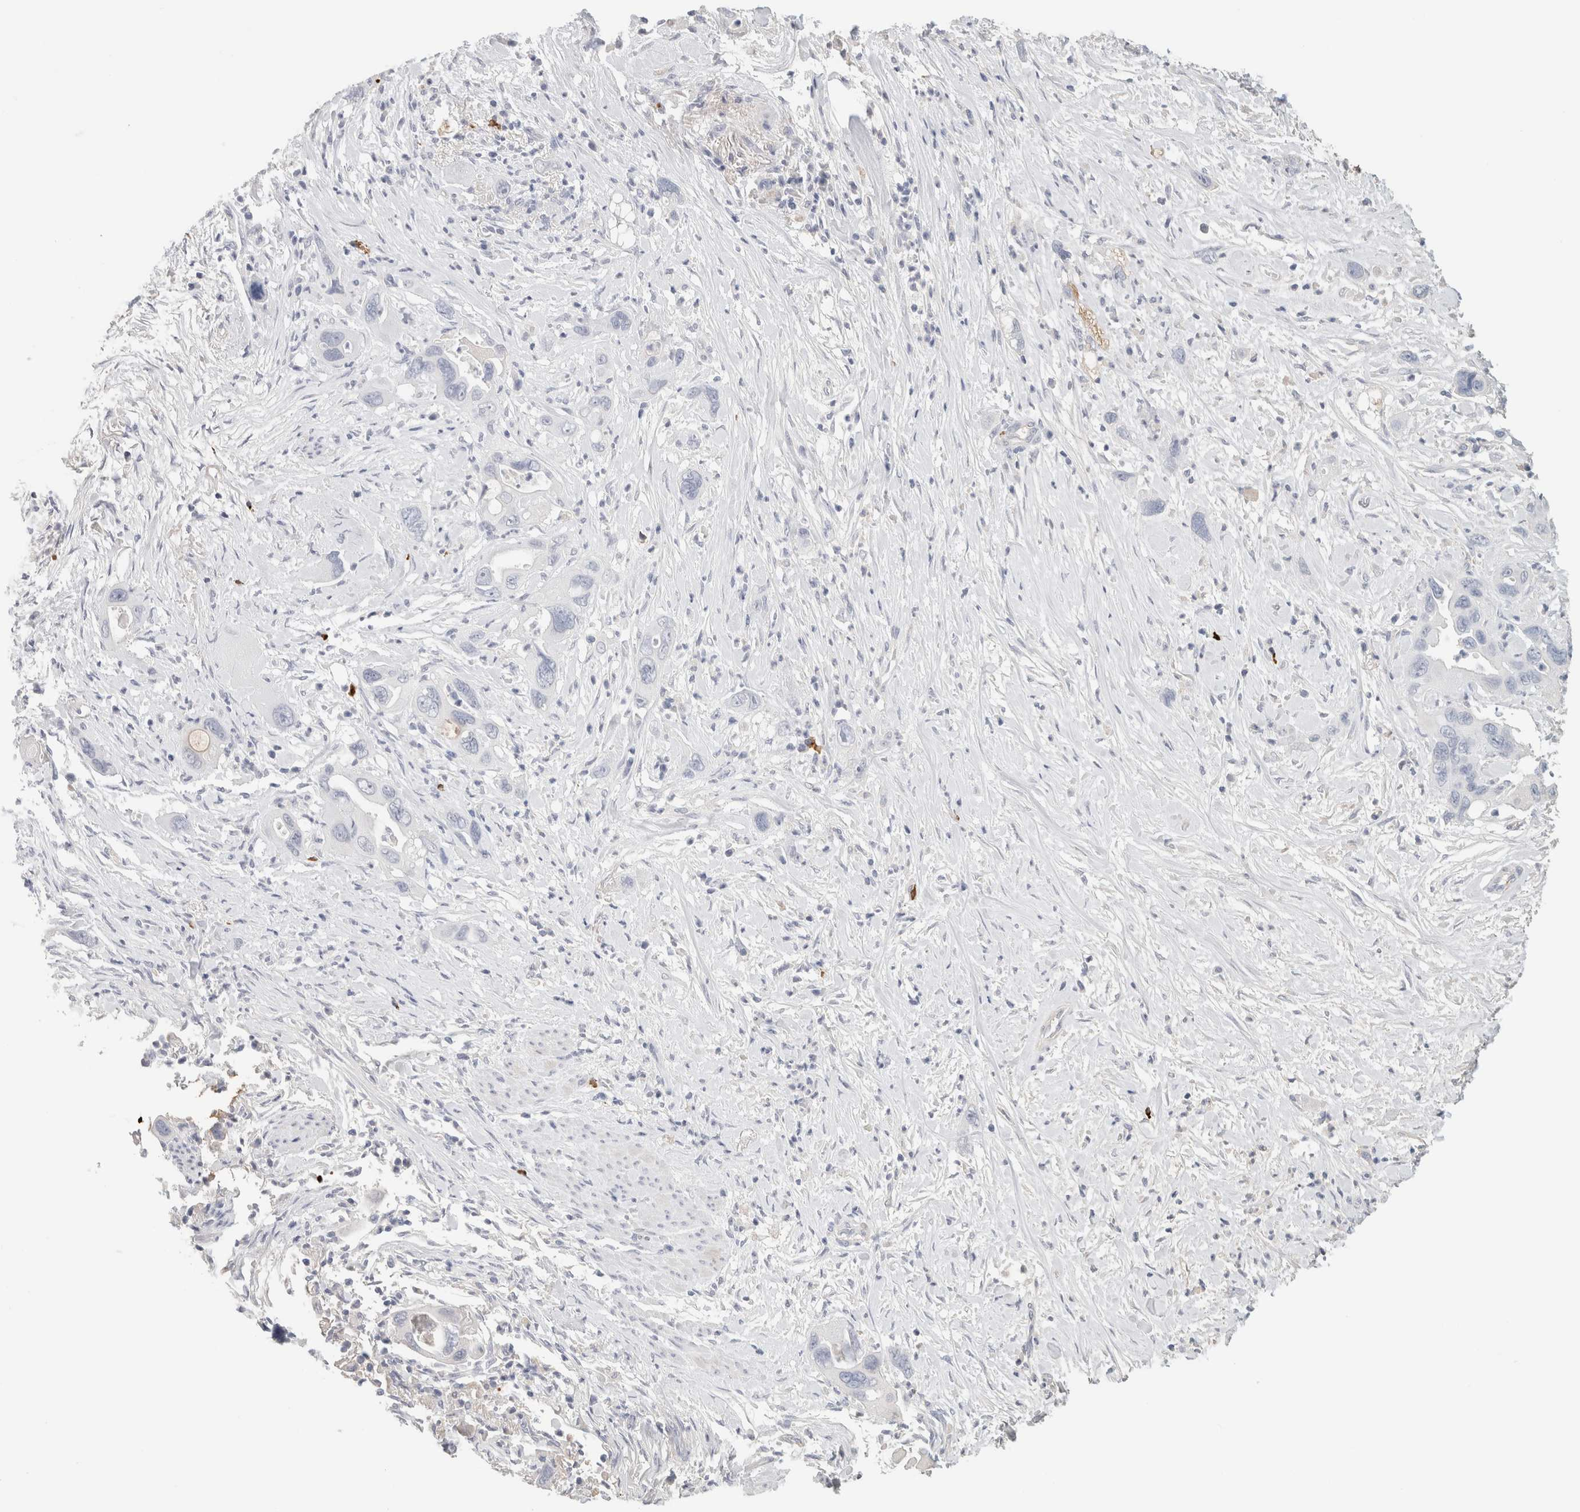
{"staining": {"intensity": "negative", "quantity": "none", "location": "none"}, "tissue": "pancreatic cancer", "cell_type": "Tumor cells", "image_type": "cancer", "snomed": [{"axis": "morphology", "description": "Adenocarcinoma, NOS"}, {"axis": "topography", "description": "Pancreas"}], "caption": "Protein analysis of pancreatic cancer shows no significant expression in tumor cells. (DAB IHC with hematoxylin counter stain).", "gene": "IL6", "patient": {"sex": "female", "age": 70}}